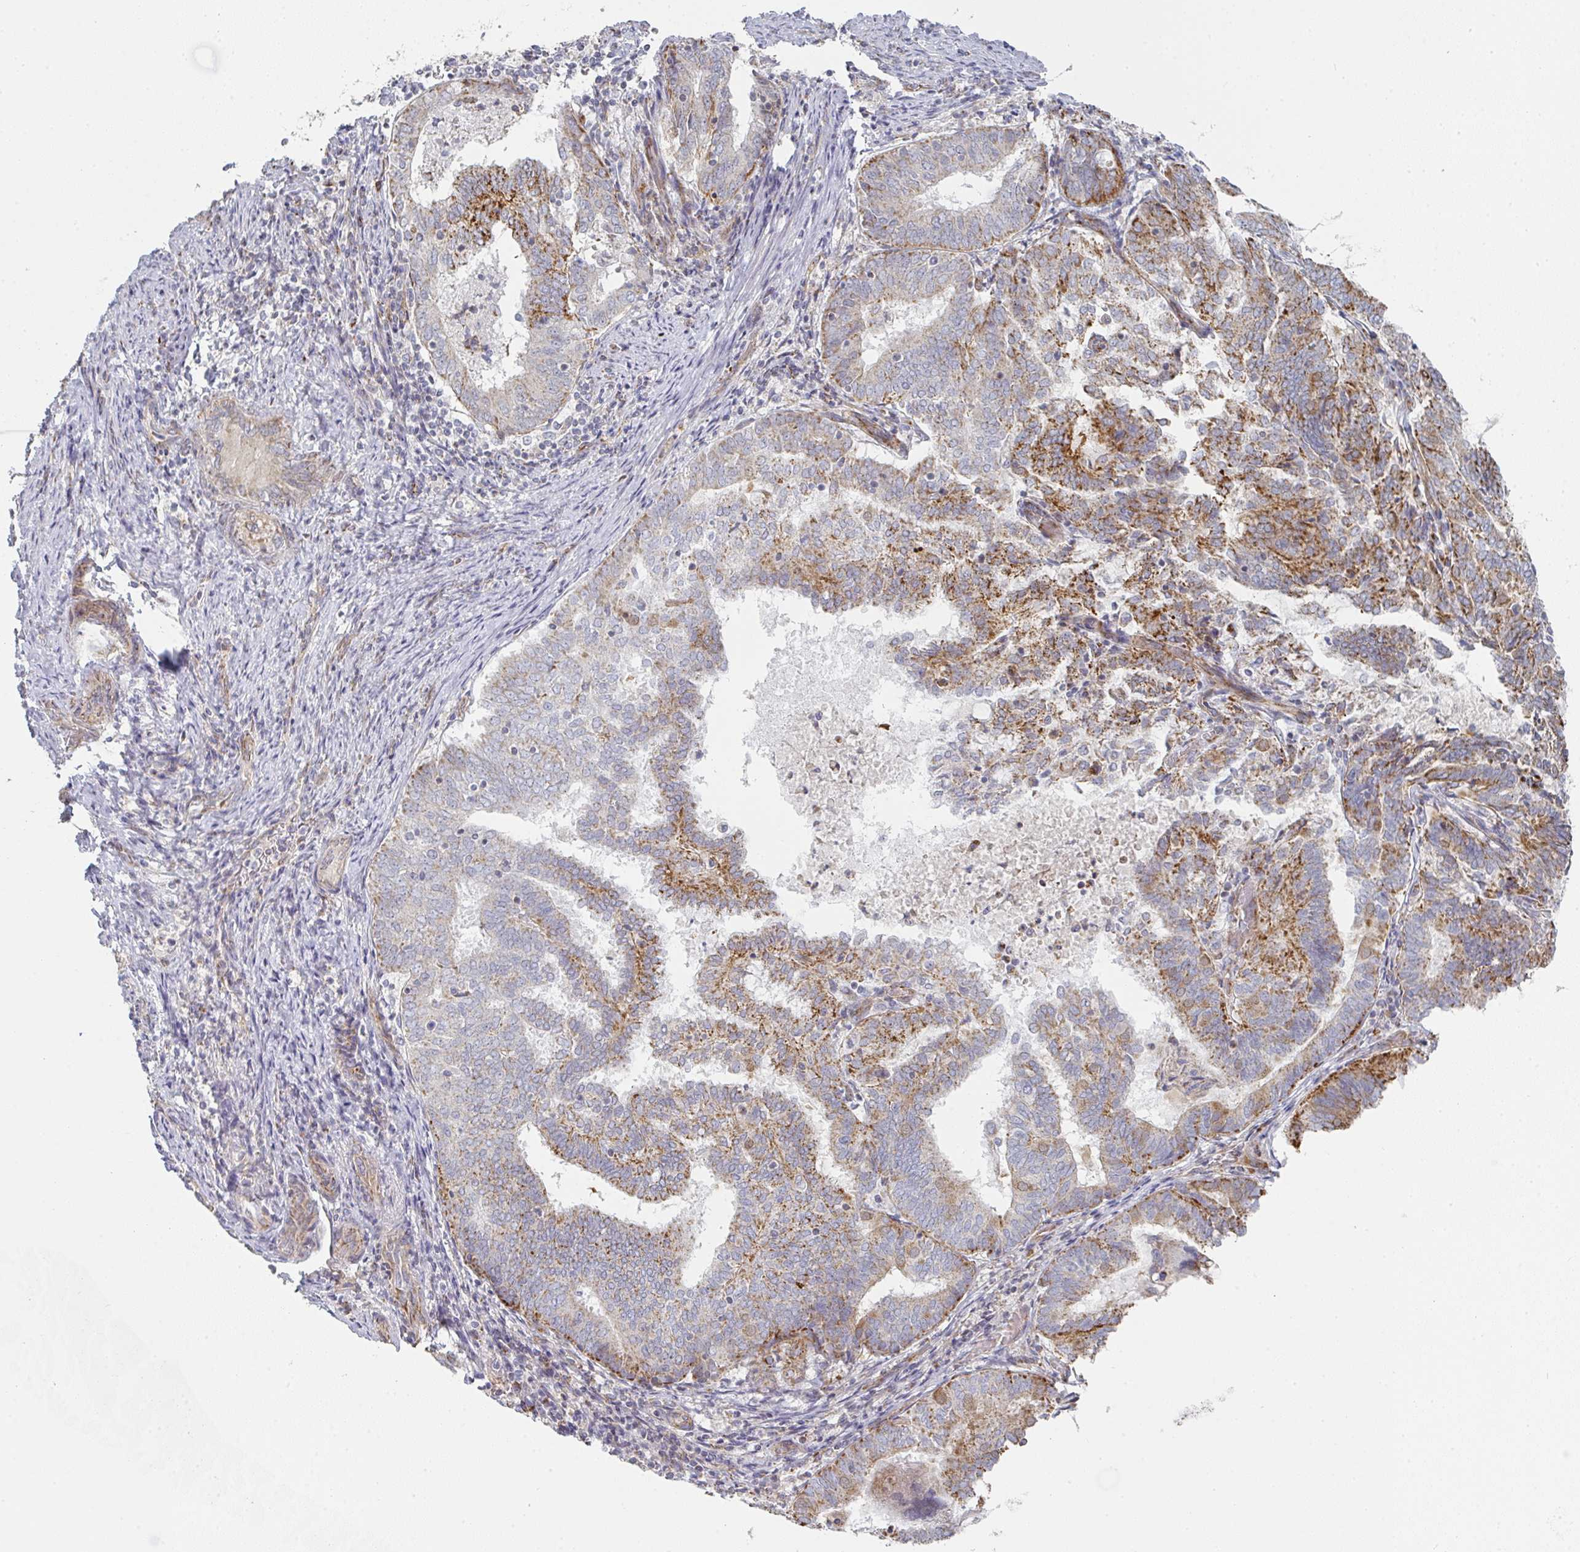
{"staining": {"intensity": "moderate", "quantity": "25%-75%", "location": "cytoplasmic/membranous"}, "tissue": "endometrial cancer", "cell_type": "Tumor cells", "image_type": "cancer", "snomed": [{"axis": "morphology", "description": "Adenocarcinoma, NOS"}, {"axis": "topography", "description": "Endometrium"}], "caption": "This is a micrograph of IHC staining of adenocarcinoma (endometrial), which shows moderate expression in the cytoplasmic/membranous of tumor cells.", "gene": "ZNF526", "patient": {"sex": "female", "age": 80}}